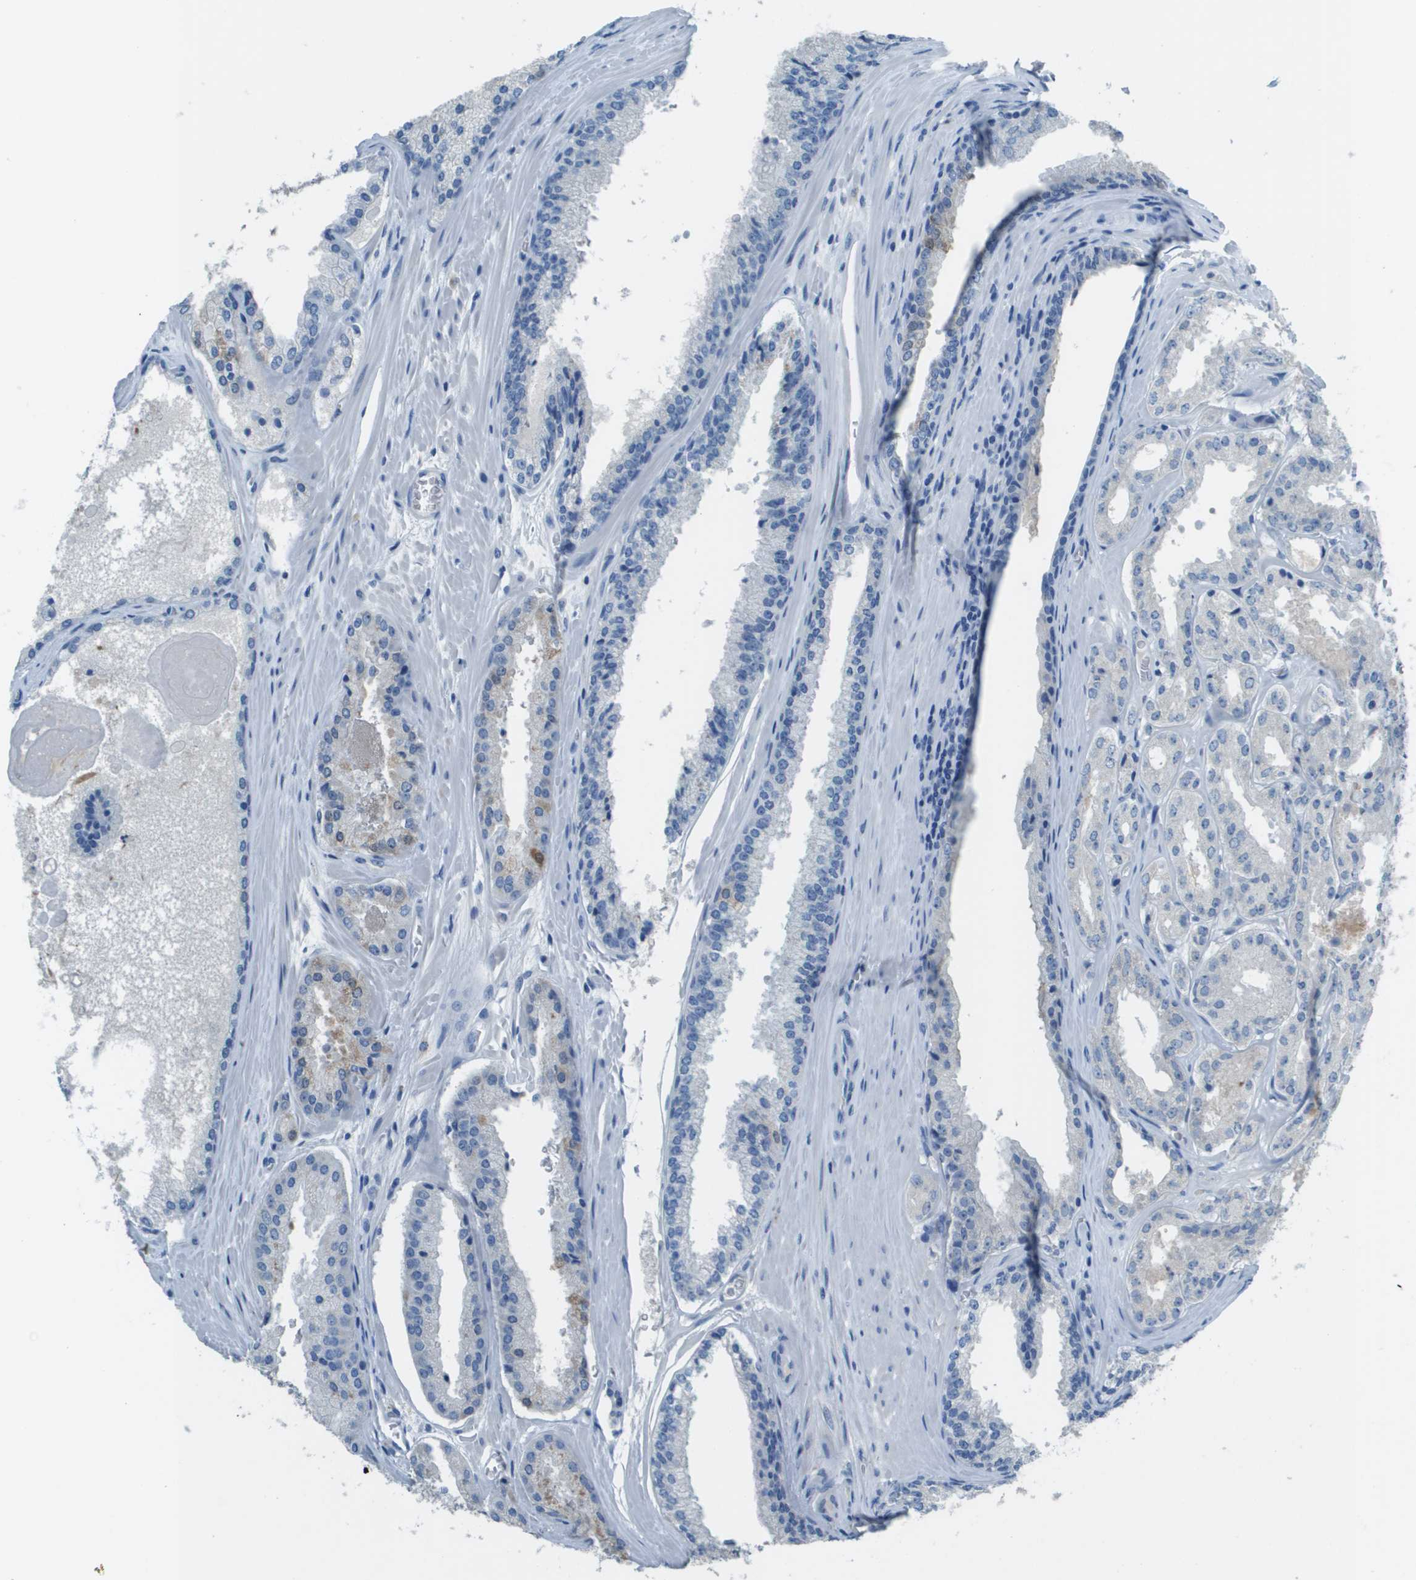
{"staining": {"intensity": "moderate", "quantity": "<25%", "location": "cytoplasmic/membranous"}, "tissue": "prostate cancer", "cell_type": "Tumor cells", "image_type": "cancer", "snomed": [{"axis": "morphology", "description": "Adenocarcinoma, High grade"}, {"axis": "topography", "description": "Prostate"}], "caption": "Immunohistochemistry of human prostate adenocarcinoma (high-grade) shows low levels of moderate cytoplasmic/membranous expression in approximately <25% of tumor cells.", "gene": "PTGDR2", "patient": {"sex": "male", "age": 65}}